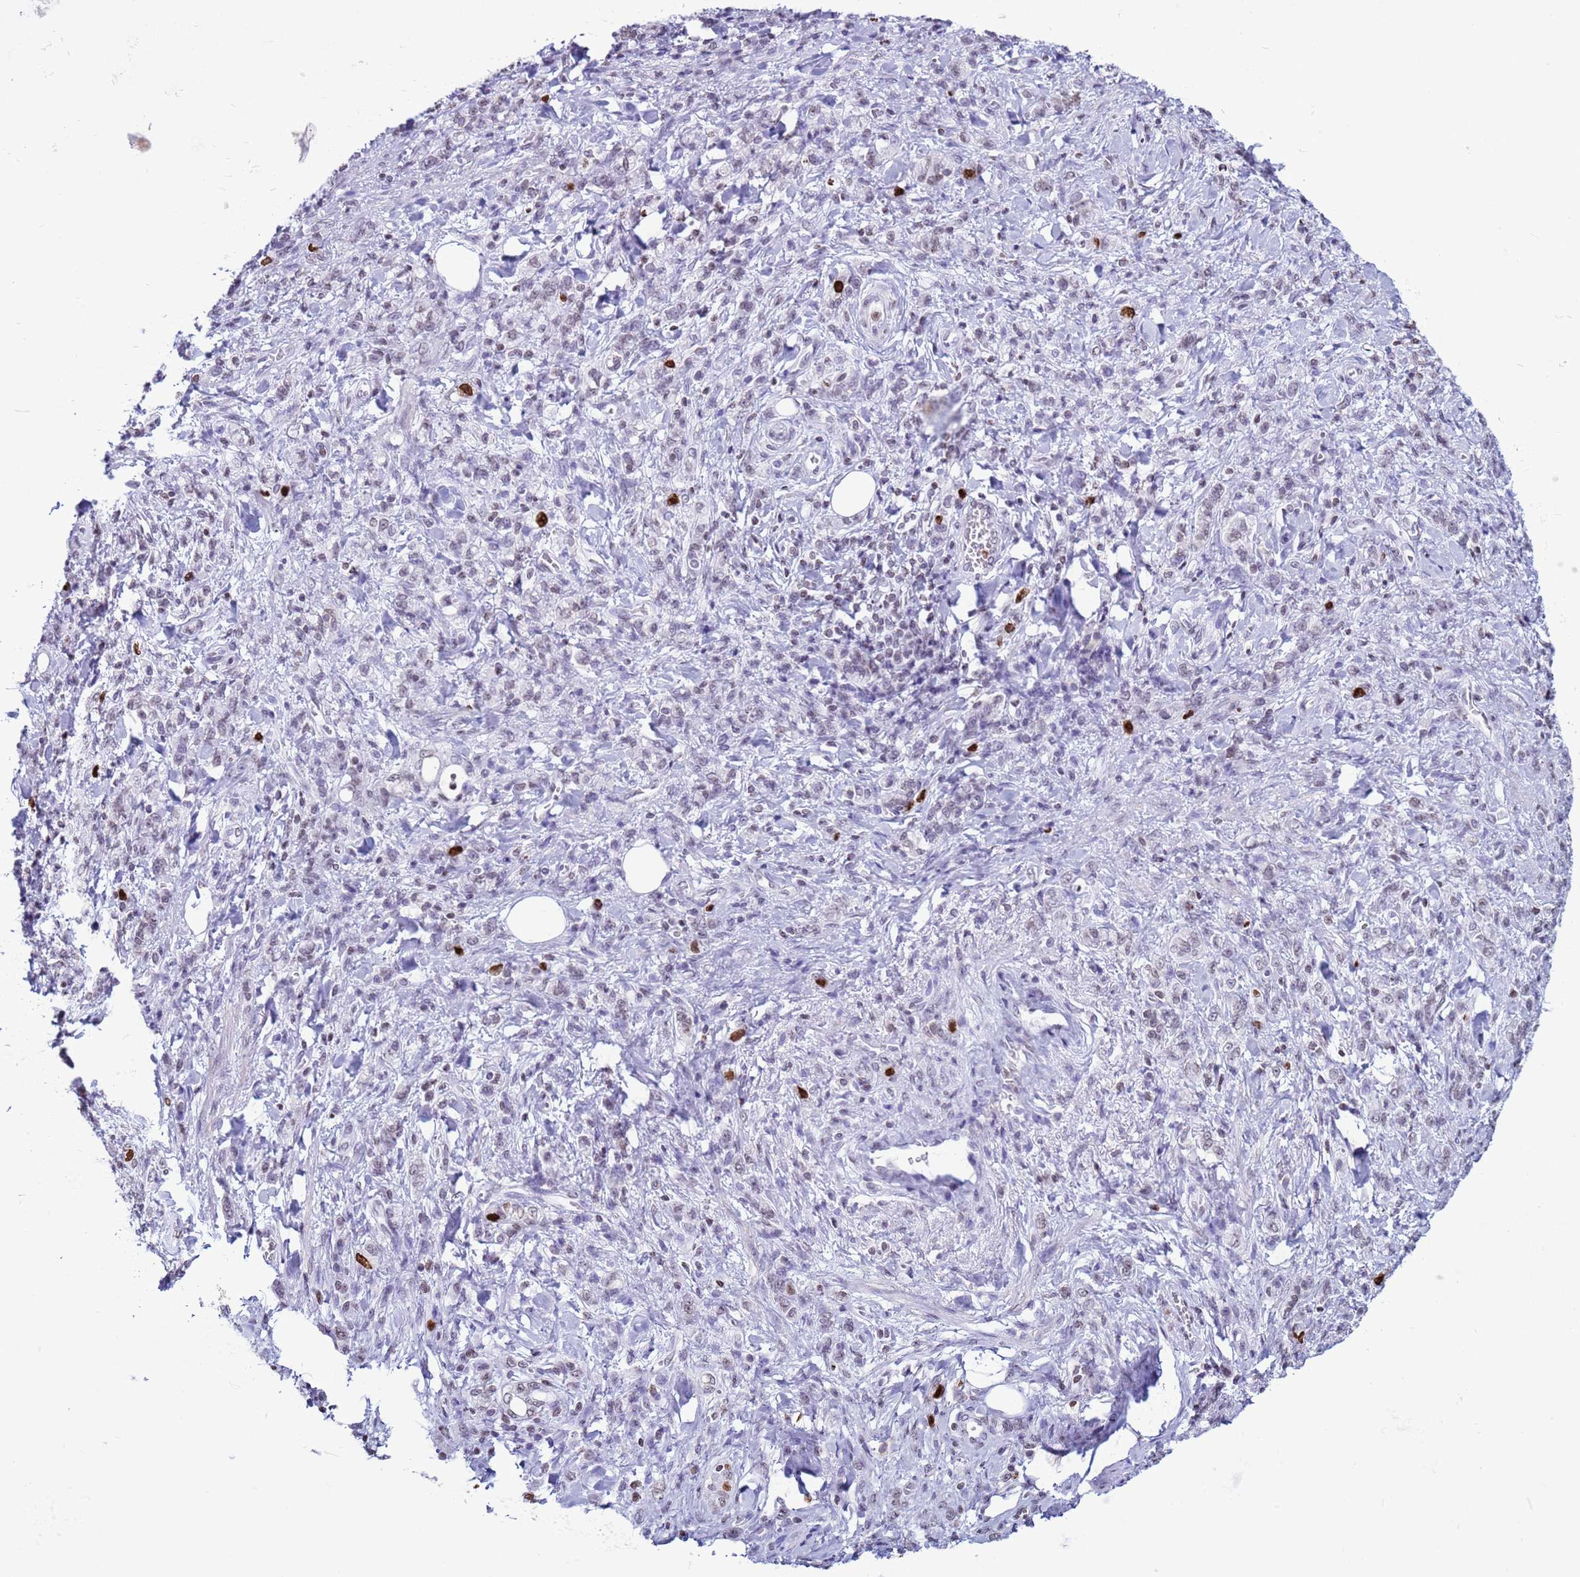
{"staining": {"intensity": "strong", "quantity": "<25%", "location": "nuclear"}, "tissue": "stomach cancer", "cell_type": "Tumor cells", "image_type": "cancer", "snomed": [{"axis": "morphology", "description": "Adenocarcinoma, NOS"}, {"axis": "topography", "description": "Stomach"}], "caption": "Stomach cancer (adenocarcinoma) stained for a protein (brown) reveals strong nuclear positive positivity in approximately <25% of tumor cells.", "gene": "H4C8", "patient": {"sex": "male", "age": 77}}